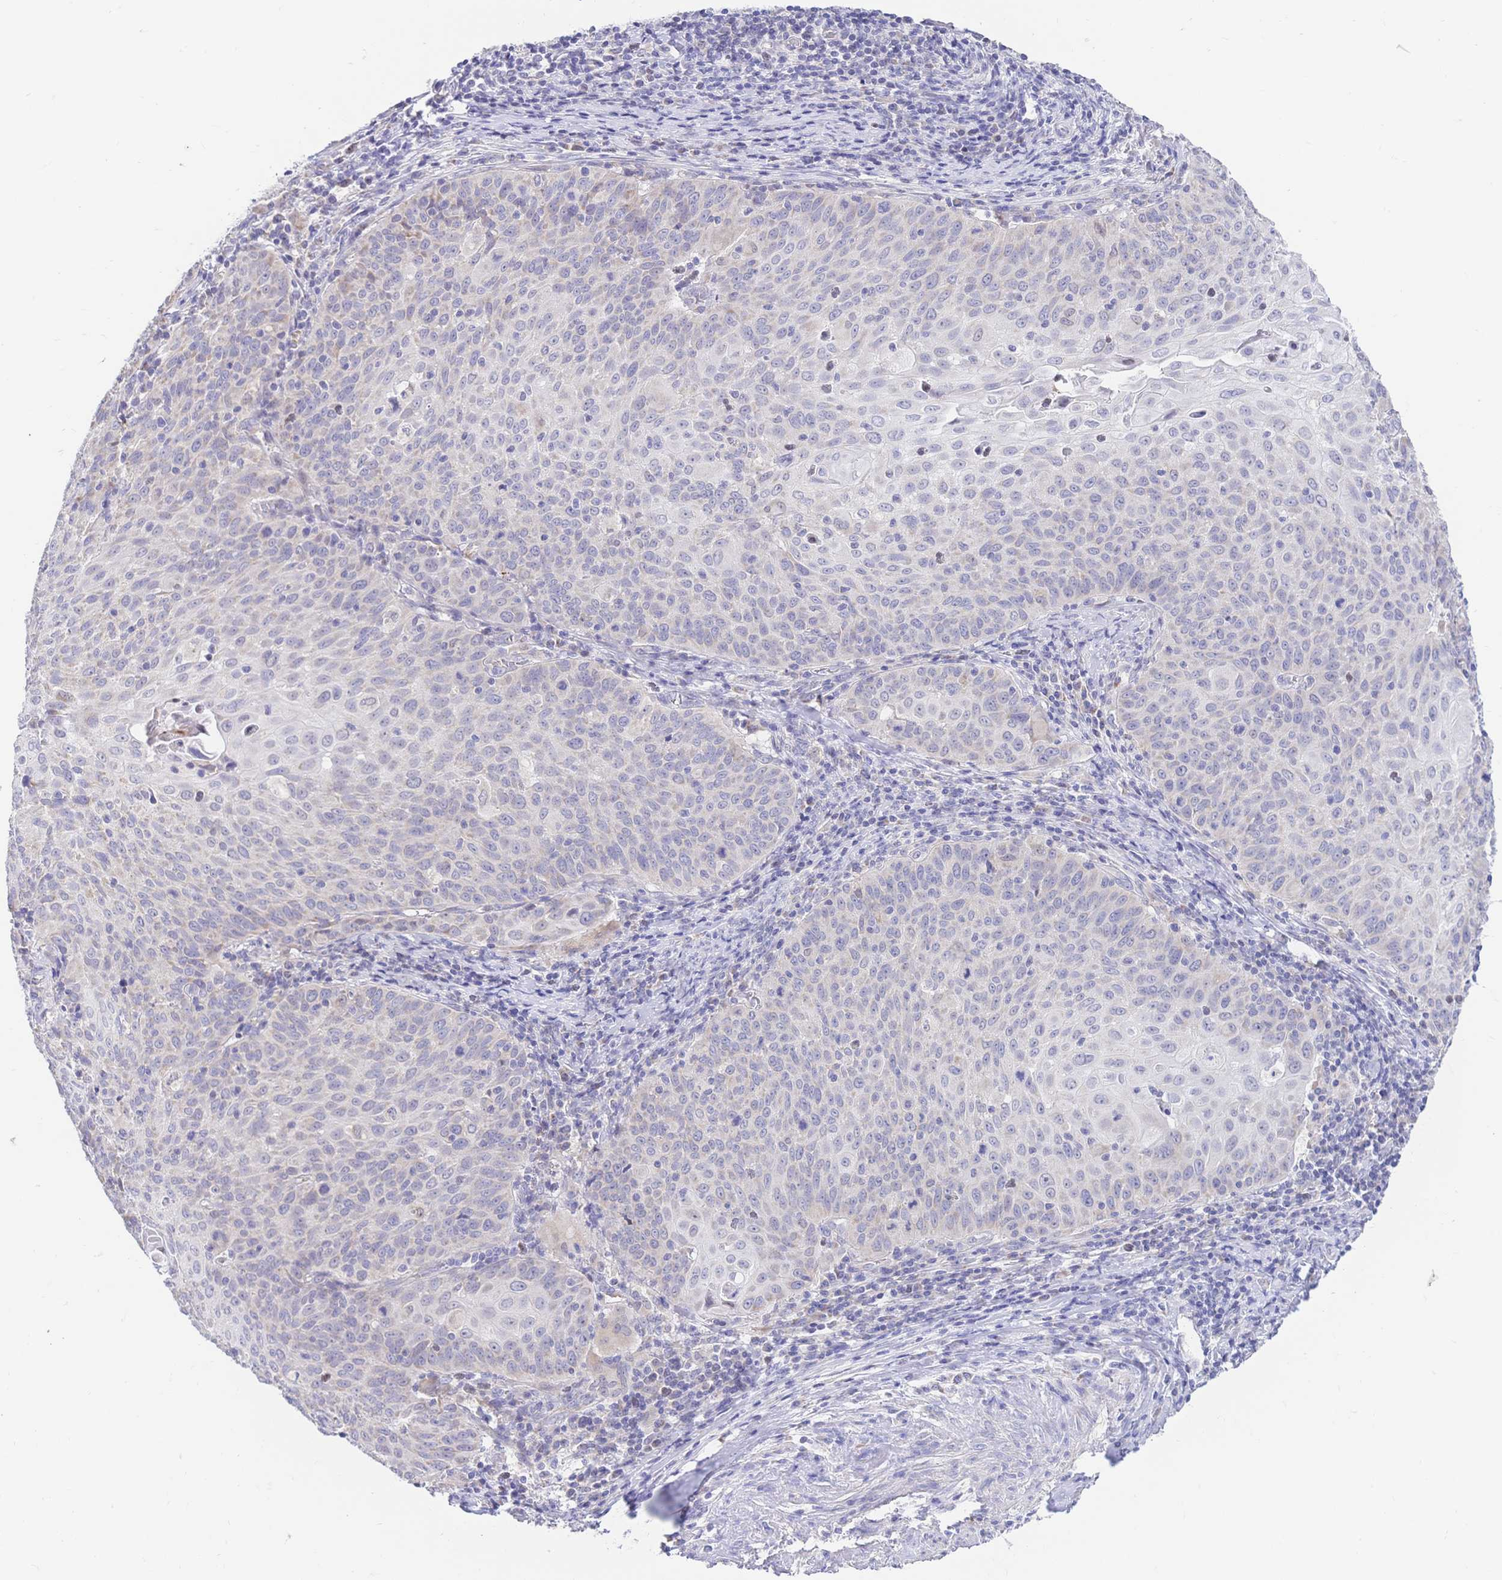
{"staining": {"intensity": "negative", "quantity": "none", "location": "none"}, "tissue": "cervical cancer", "cell_type": "Tumor cells", "image_type": "cancer", "snomed": [{"axis": "morphology", "description": "Squamous cell carcinoma, NOS"}, {"axis": "topography", "description": "Cervix"}], "caption": "High power microscopy histopathology image of an immunohistochemistry image of squamous cell carcinoma (cervical), revealing no significant staining in tumor cells.", "gene": "CLEC18B", "patient": {"sex": "female", "age": 65}}